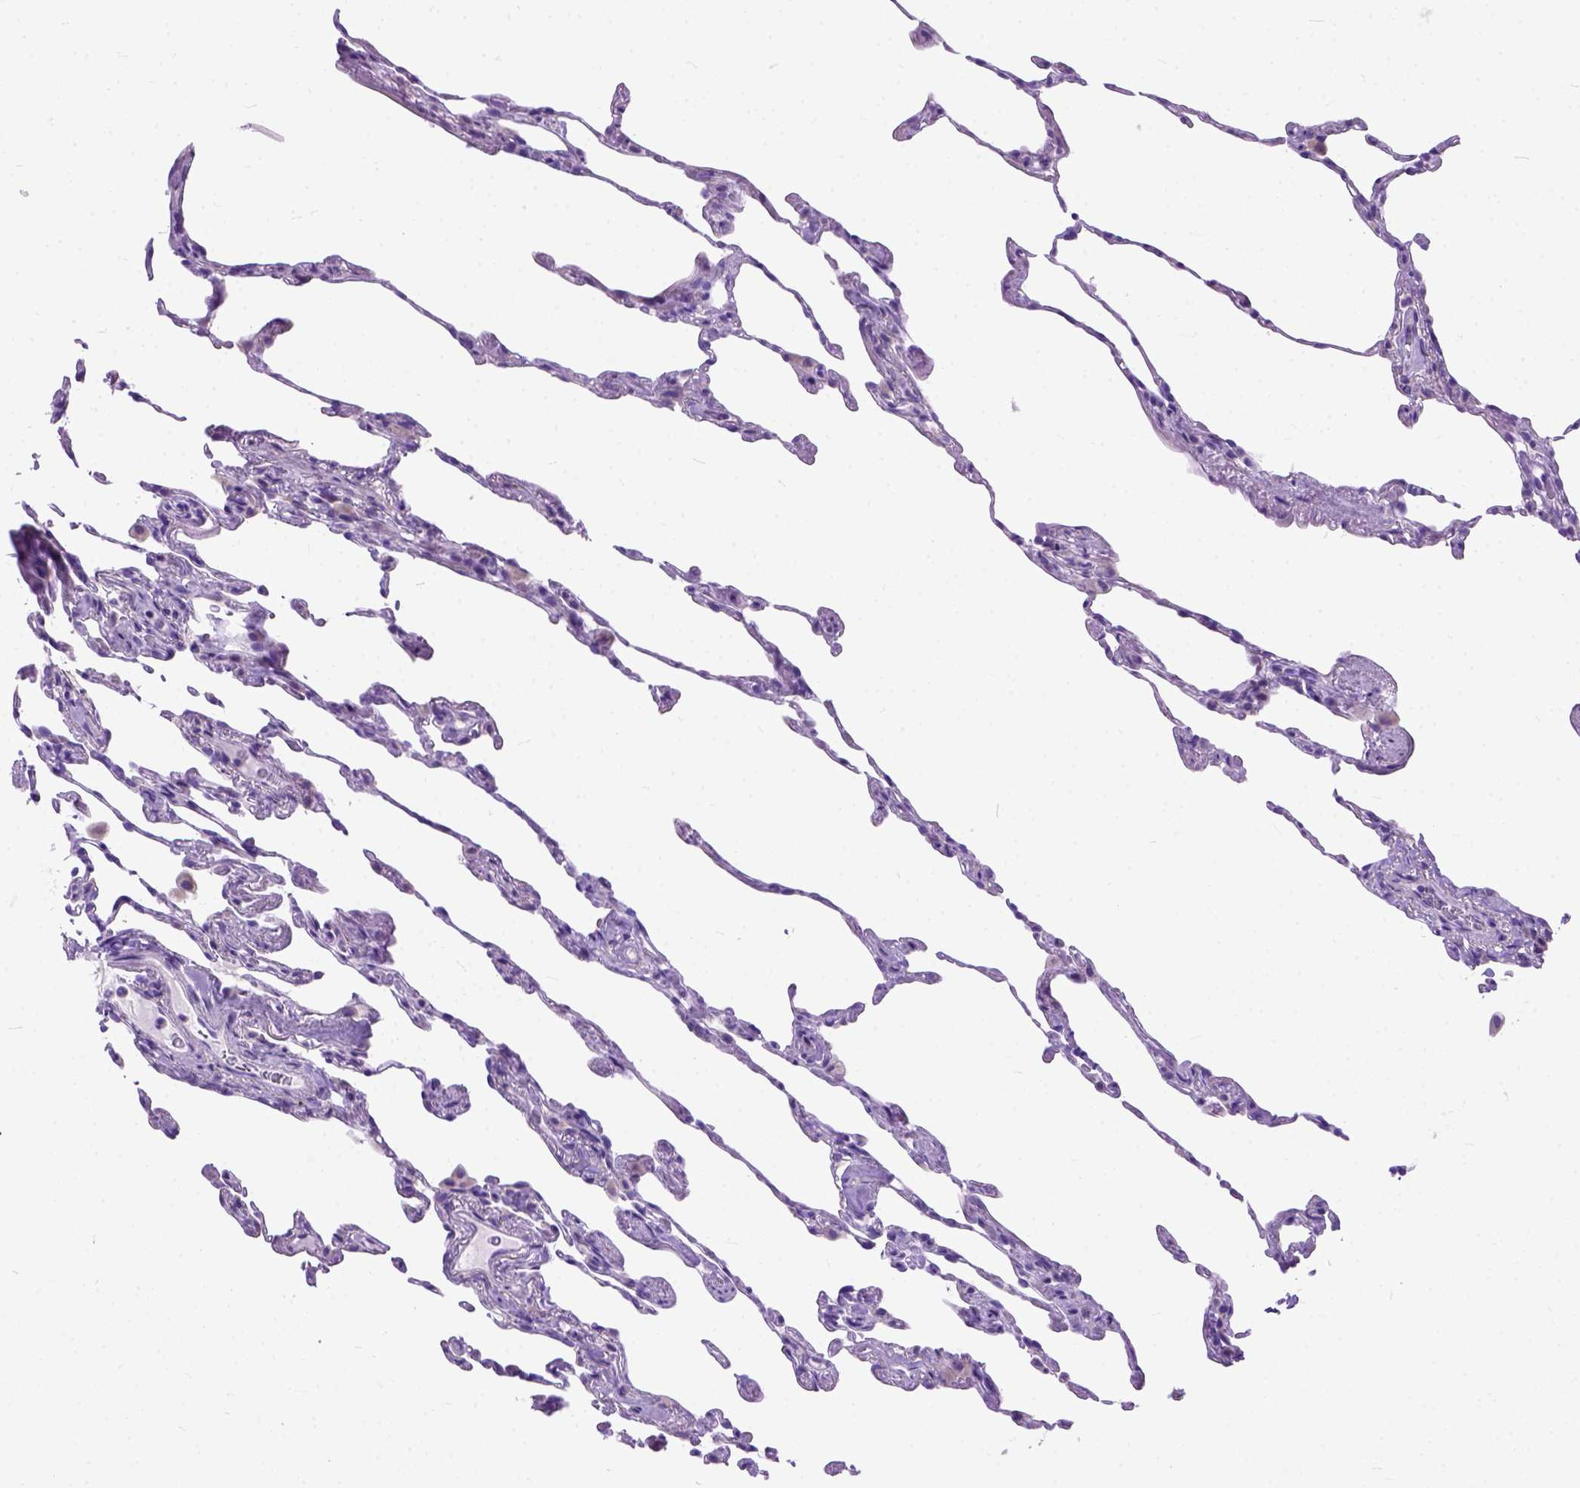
{"staining": {"intensity": "negative", "quantity": "none", "location": "none"}, "tissue": "lung", "cell_type": "Alveolar cells", "image_type": "normal", "snomed": [{"axis": "morphology", "description": "Normal tissue, NOS"}, {"axis": "topography", "description": "Lung"}], "caption": "Immunohistochemistry photomicrograph of unremarkable lung: lung stained with DAB exhibits no significant protein positivity in alveolar cells.", "gene": "ODAD3", "patient": {"sex": "female", "age": 57}}